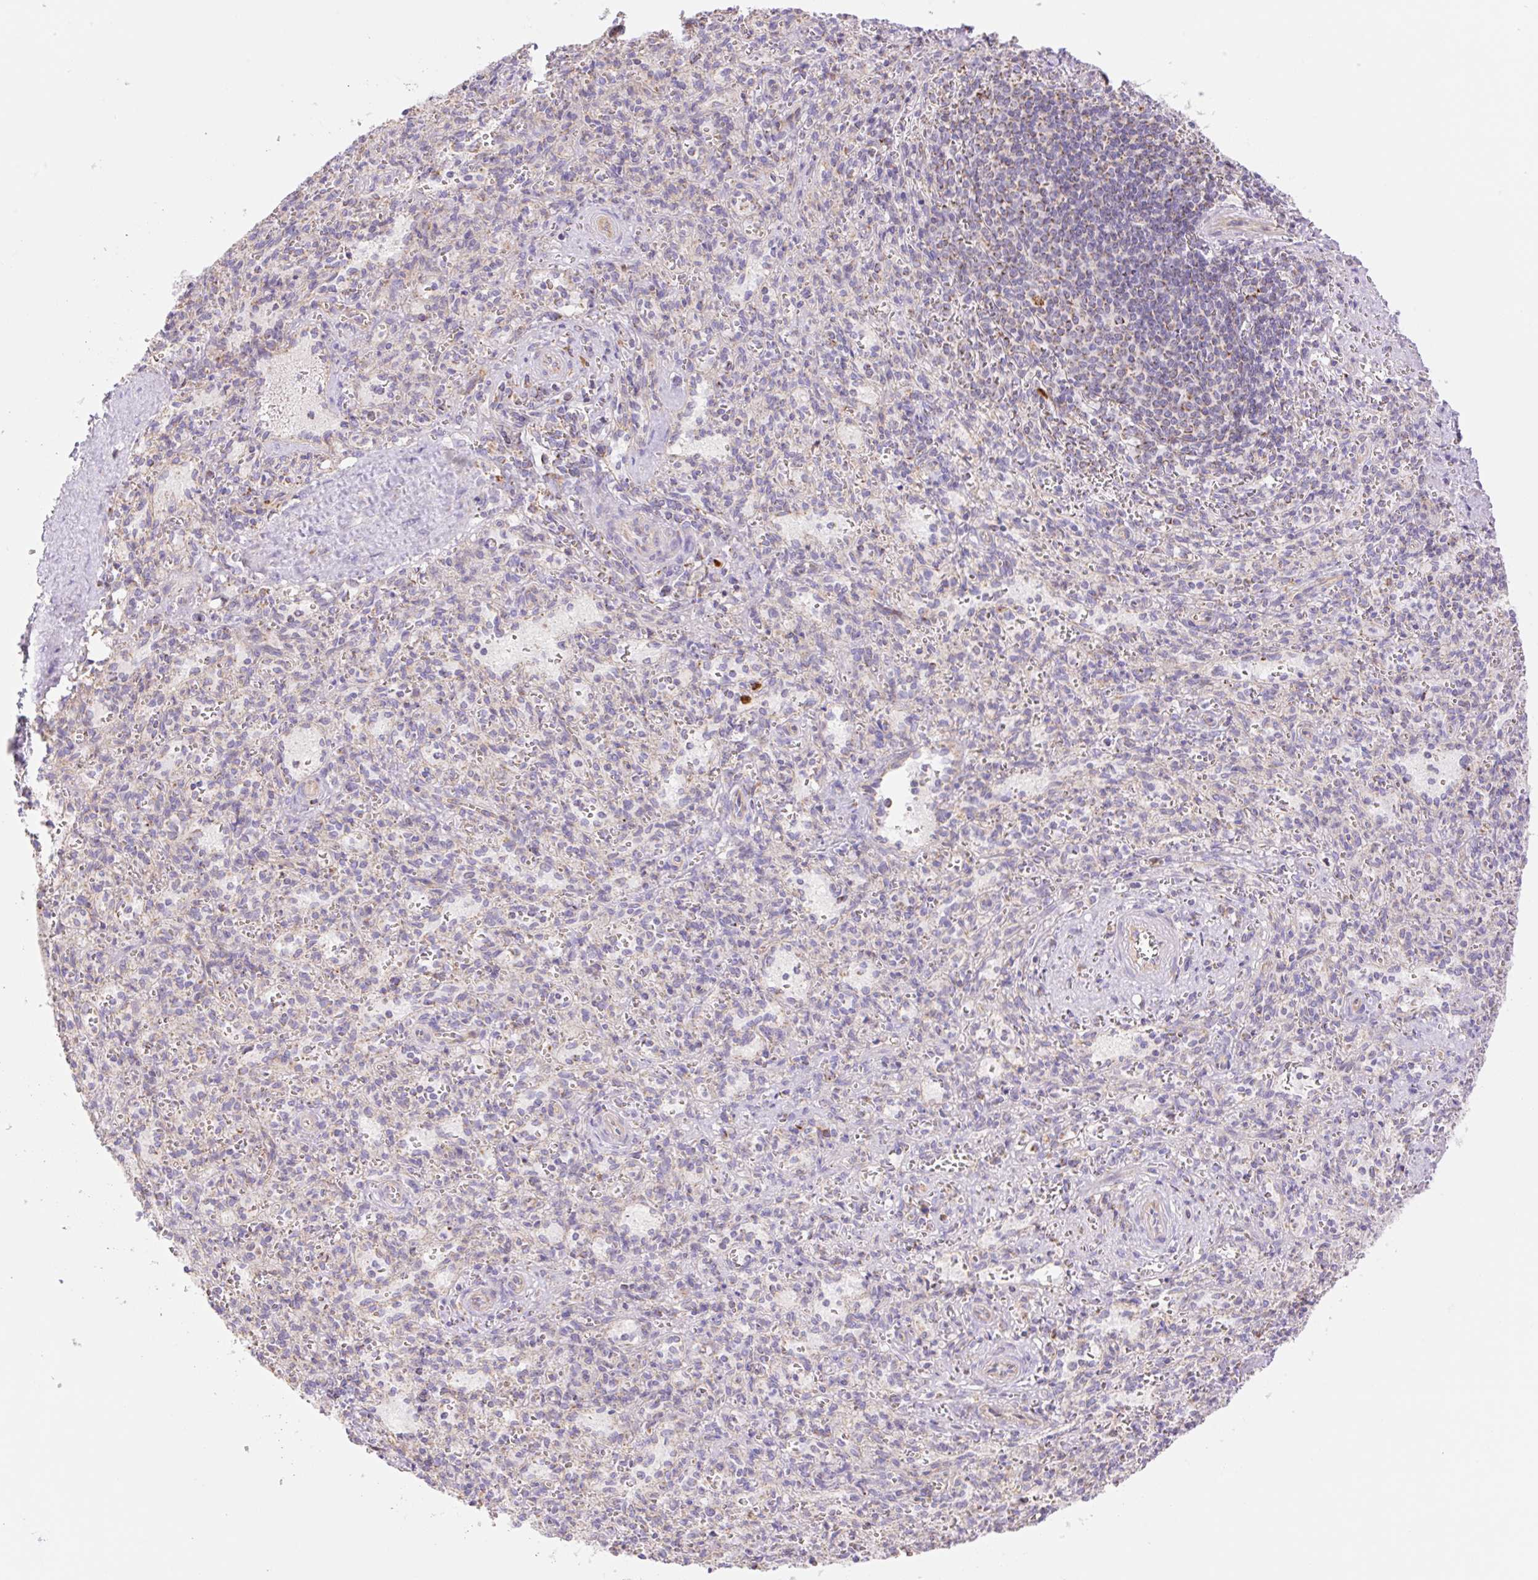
{"staining": {"intensity": "negative", "quantity": "none", "location": "none"}, "tissue": "spleen", "cell_type": "Cells in red pulp", "image_type": "normal", "snomed": [{"axis": "morphology", "description": "Normal tissue, NOS"}, {"axis": "topography", "description": "Spleen"}], "caption": "Immunohistochemistry (IHC) of normal spleen demonstrates no expression in cells in red pulp. (DAB (3,3'-diaminobenzidine) immunohistochemistry (IHC) with hematoxylin counter stain).", "gene": "ESAM", "patient": {"sex": "female", "age": 26}}